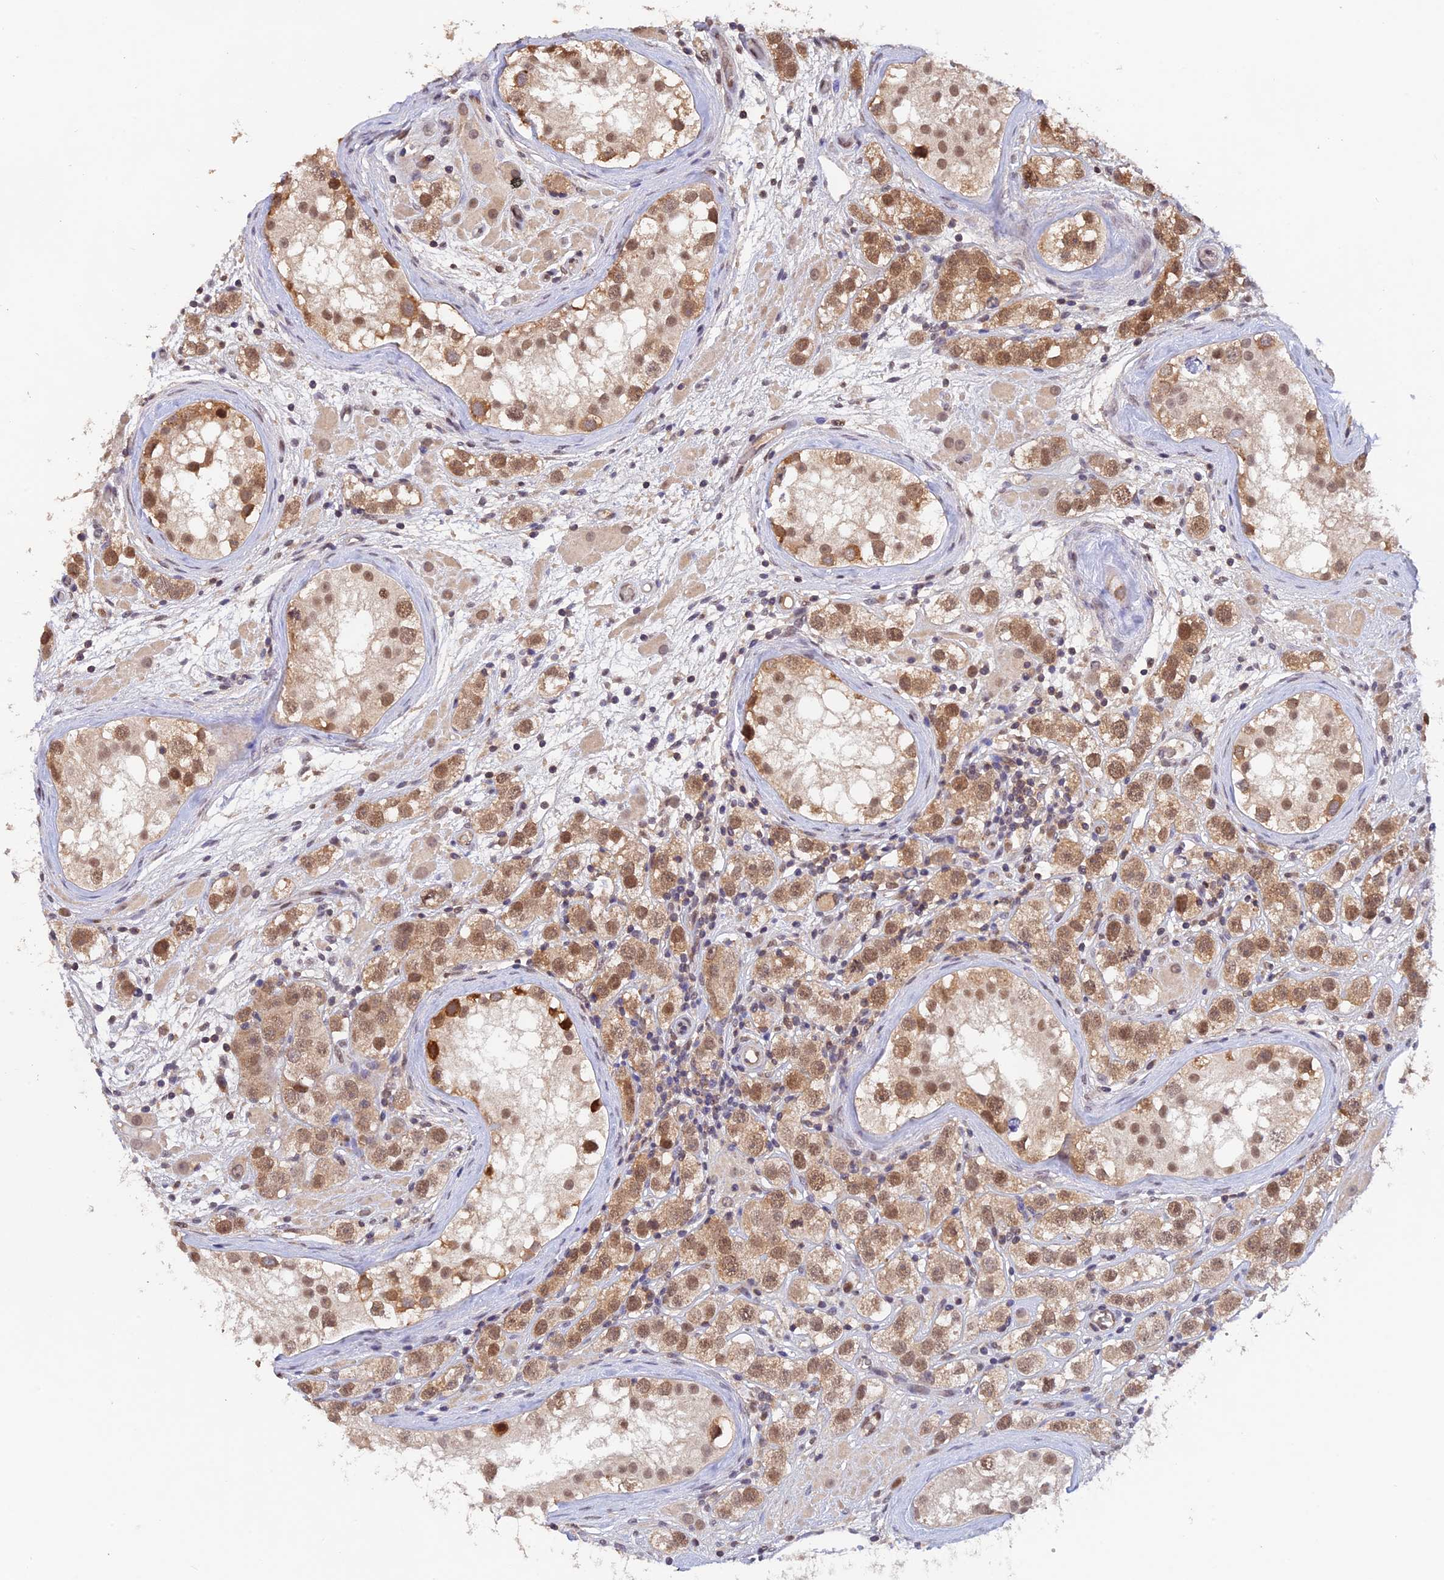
{"staining": {"intensity": "moderate", "quantity": ">75%", "location": "nuclear"}, "tissue": "testis cancer", "cell_type": "Tumor cells", "image_type": "cancer", "snomed": [{"axis": "morphology", "description": "Seminoma, NOS"}, {"axis": "topography", "description": "Testis"}], "caption": "This photomicrograph shows seminoma (testis) stained with IHC to label a protein in brown. The nuclear of tumor cells show moderate positivity for the protein. Nuclei are counter-stained blue.", "gene": "ZNF436", "patient": {"sex": "male", "age": 28}}